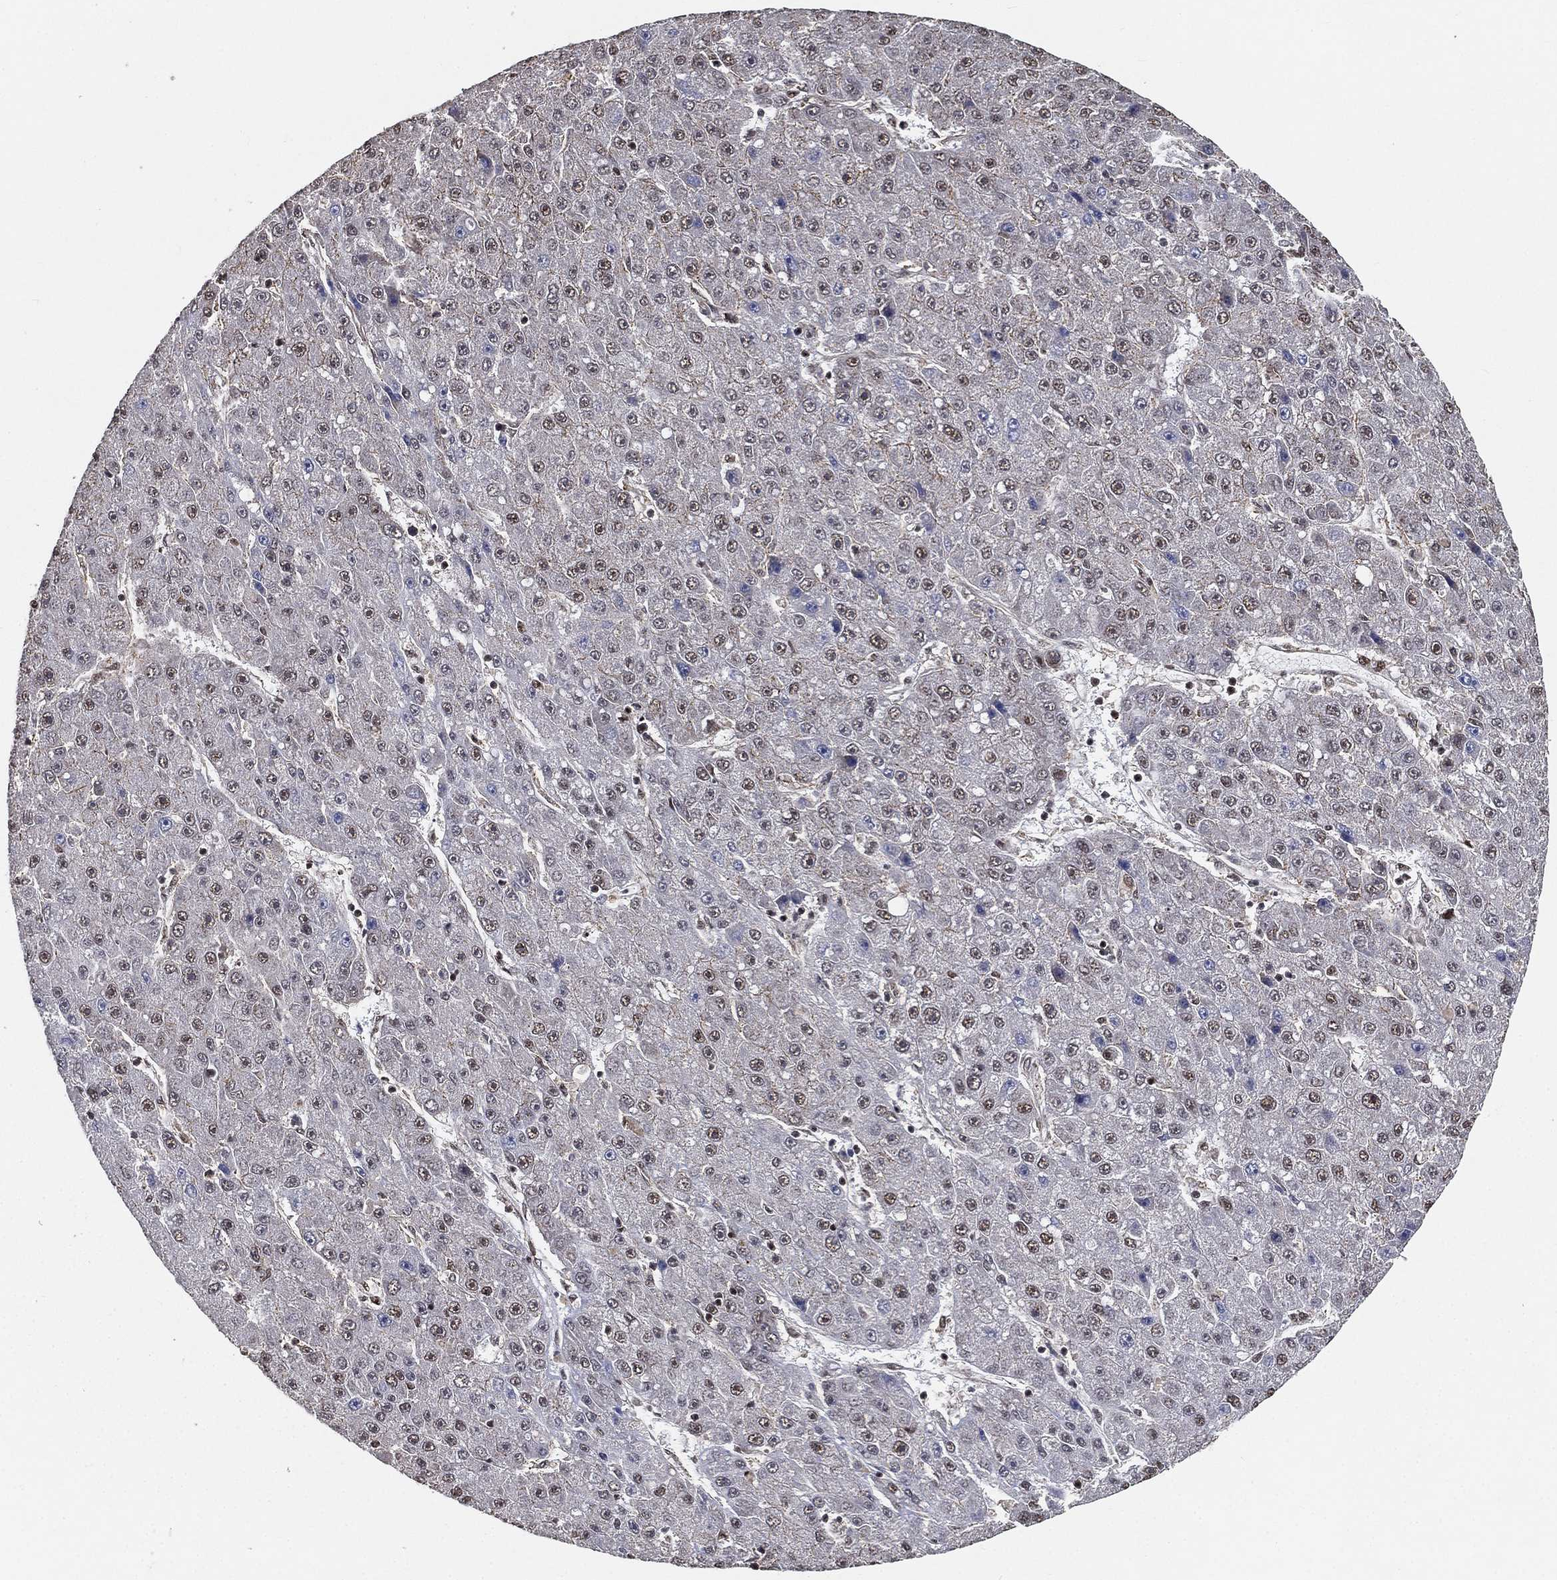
{"staining": {"intensity": "weak", "quantity": "<25%", "location": "nuclear"}, "tissue": "liver cancer", "cell_type": "Tumor cells", "image_type": "cancer", "snomed": [{"axis": "morphology", "description": "Carcinoma, Hepatocellular, NOS"}, {"axis": "topography", "description": "Liver"}], "caption": "Immunohistochemical staining of liver cancer (hepatocellular carcinoma) reveals no significant expression in tumor cells.", "gene": "RSRC2", "patient": {"sex": "male", "age": 67}}